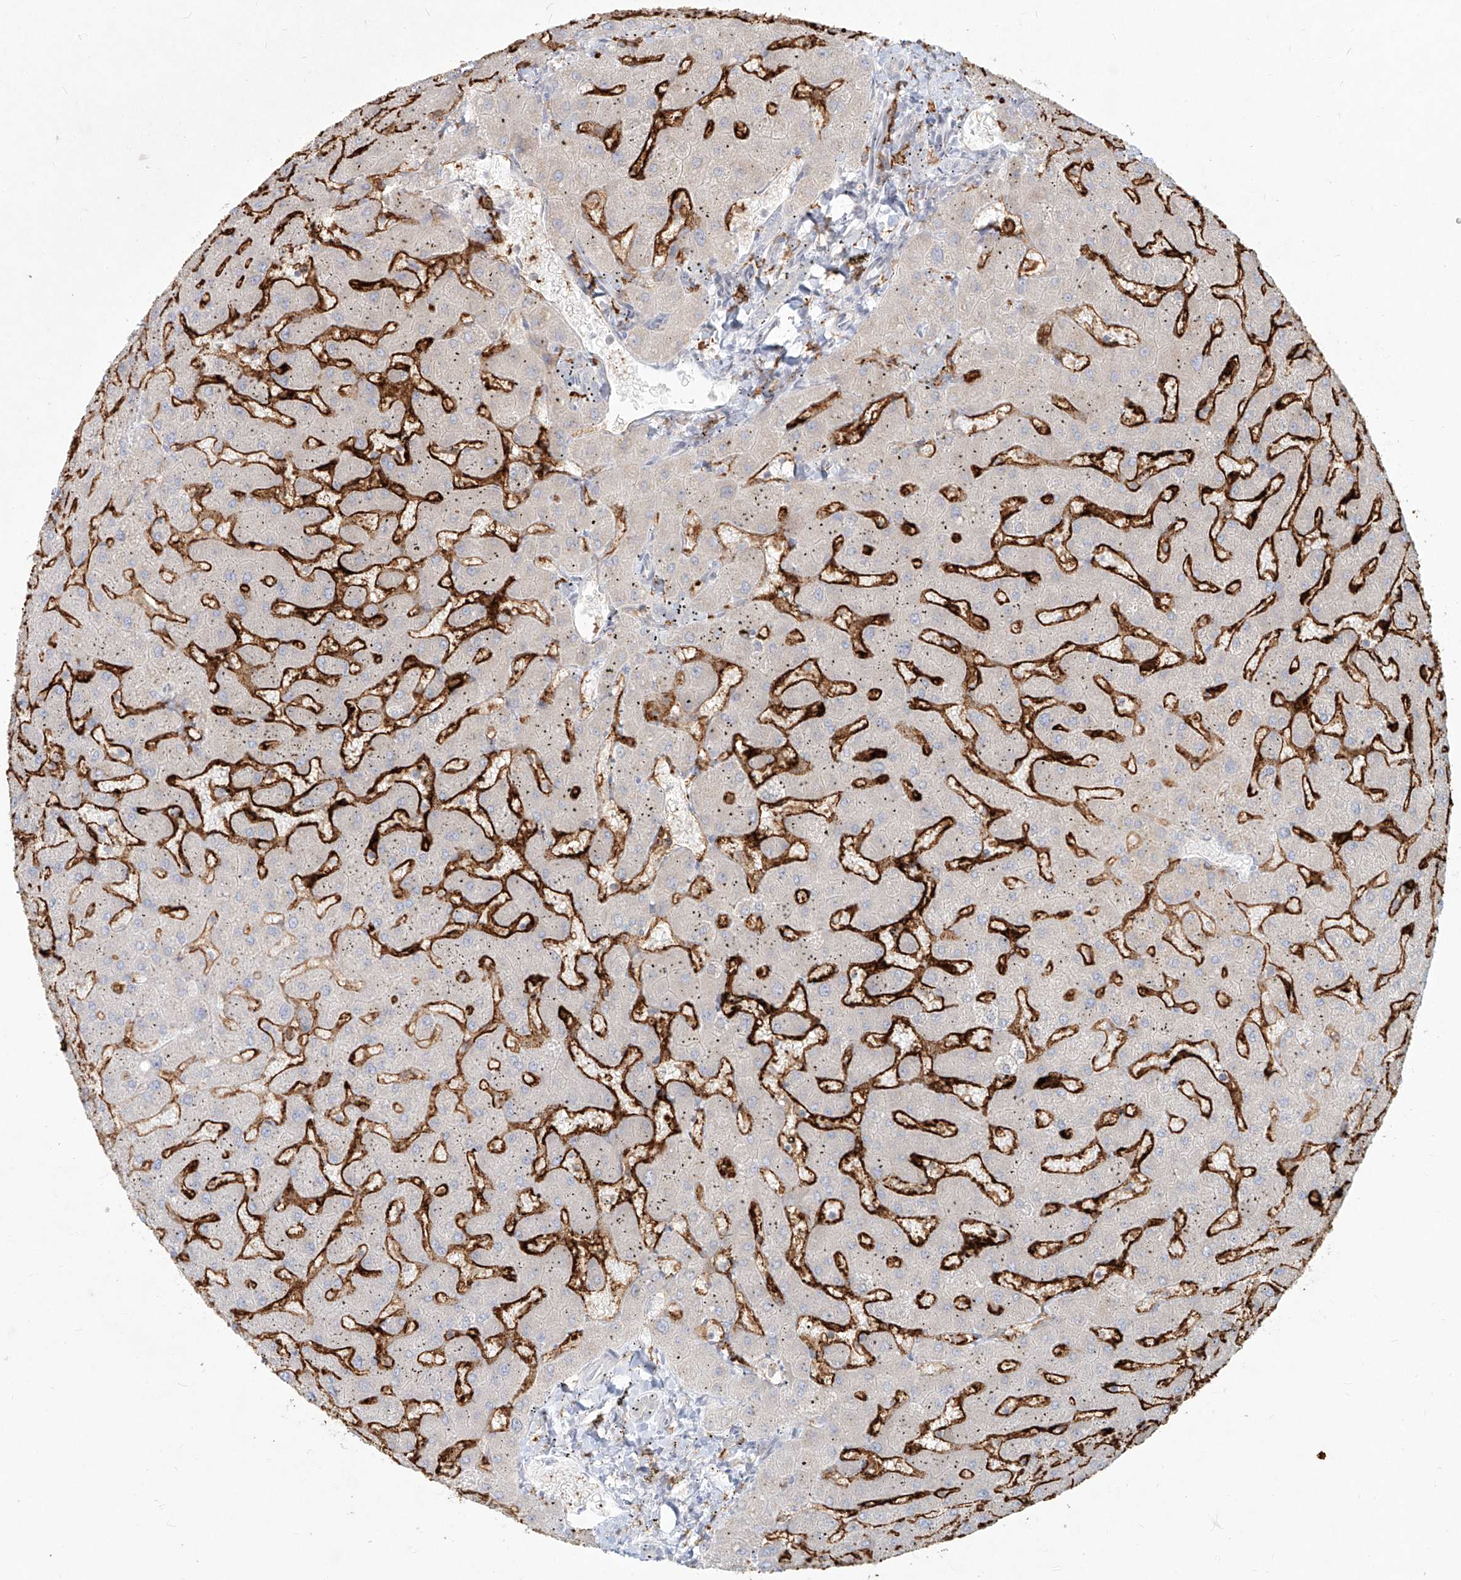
{"staining": {"intensity": "negative", "quantity": "none", "location": "none"}, "tissue": "liver", "cell_type": "Cholangiocytes", "image_type": "normal", "snomed": [{"axis": "morphology", "description": "Normal tissue, NOS"}, {"axis": "topography", "description": "Liver"}], "caption": "Immunohistochemistry (IHC) micrograph of benign liver: liver stained with DAB (3,3'-diaminobenzidine) demonstrates no significant protein positivity in cholangiocytes.", "gene": "CD209", "patient": {"sex": "female", "age": 63}}